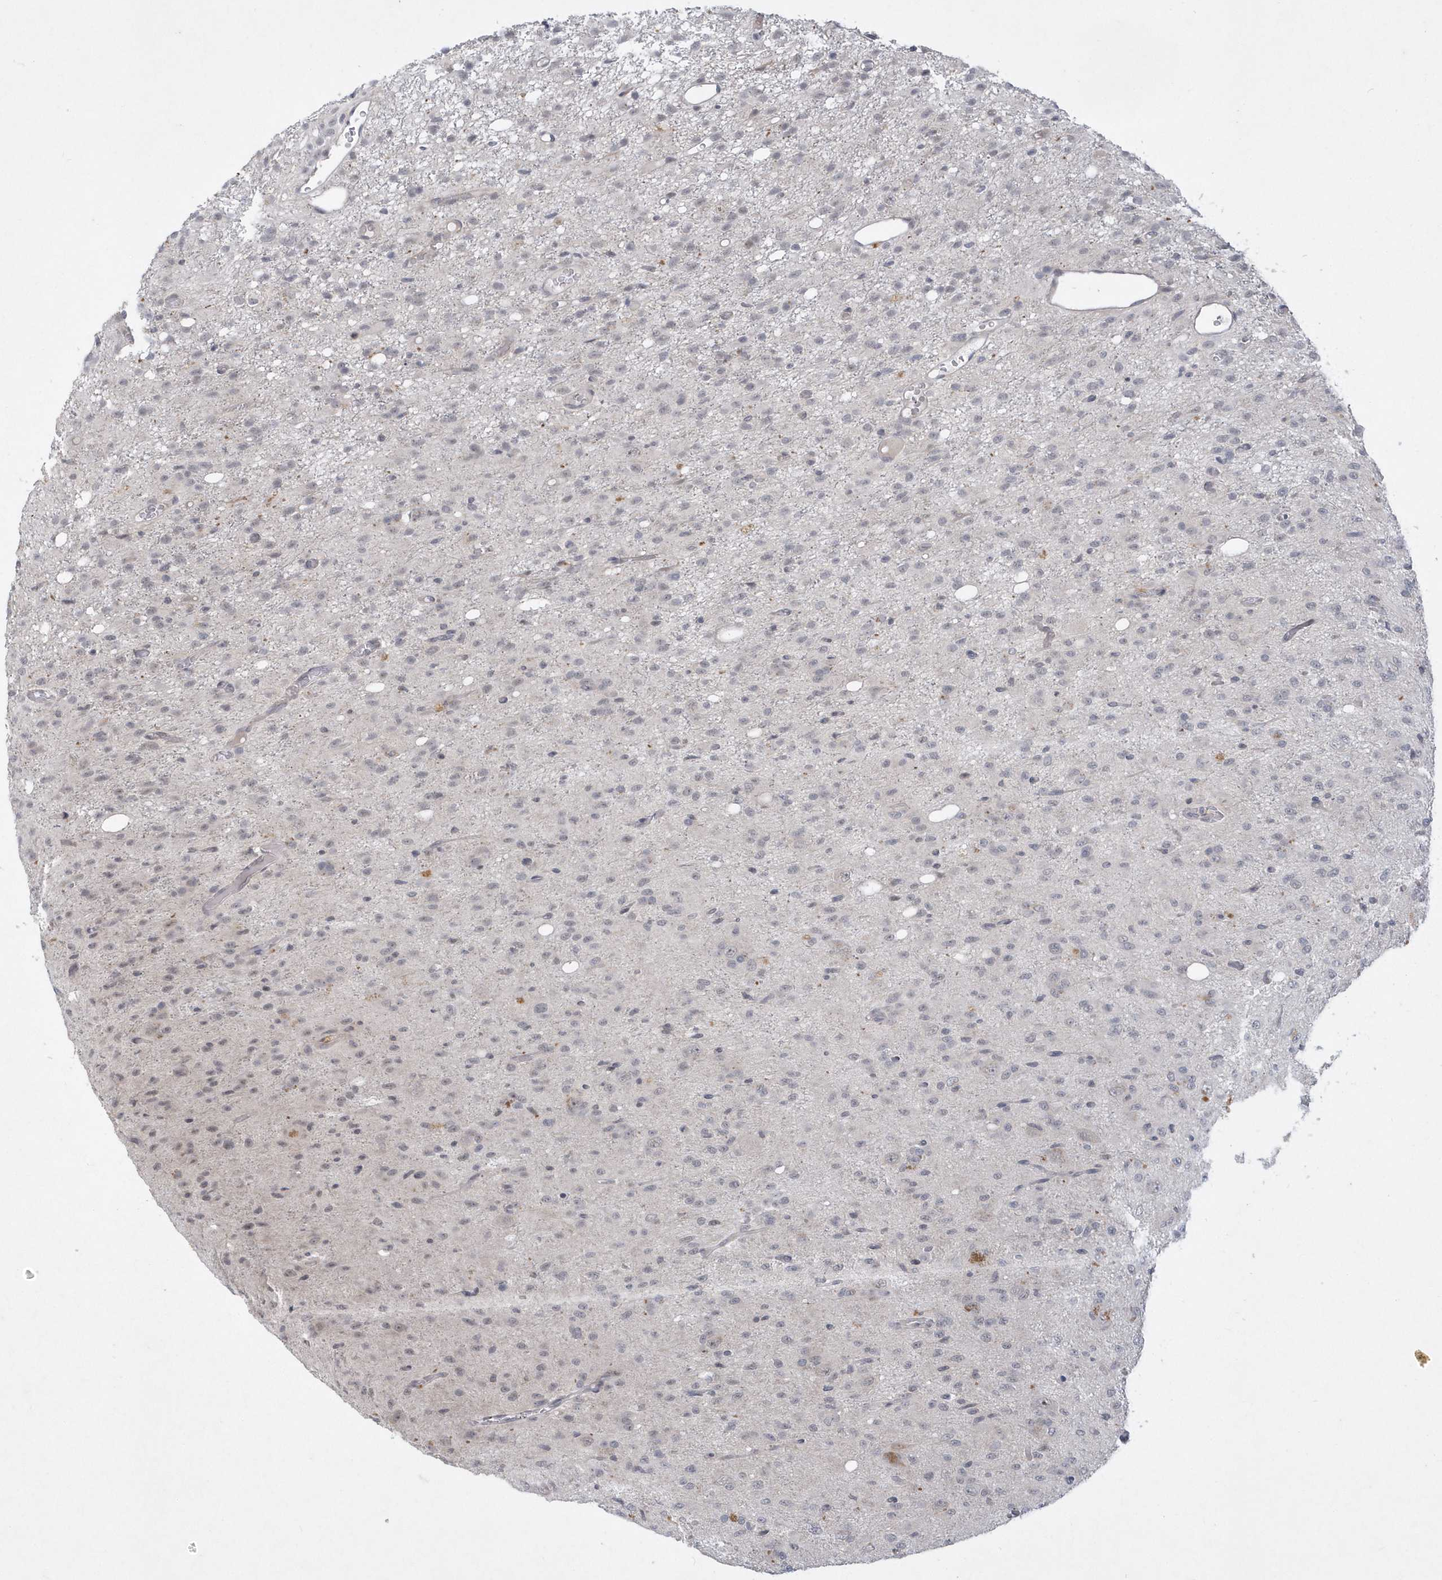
{"staining": {"intensity": "negative", "quantity": "none", "location": "none"}, "tissue": "glioma", "cell_type": "Tumor cells", "image_type": "cancer", "snomed": [{"axis": "morphology", "description": "Glioma, malignant, High grade"}, {"axis": "topography", "description": "Brain"}], "caption": "Photomicrograph shows no significant protein staining in tumor cells of glioma.", "gene": "TSPEAR", "patient": {"sex": "female", "age": 59}}